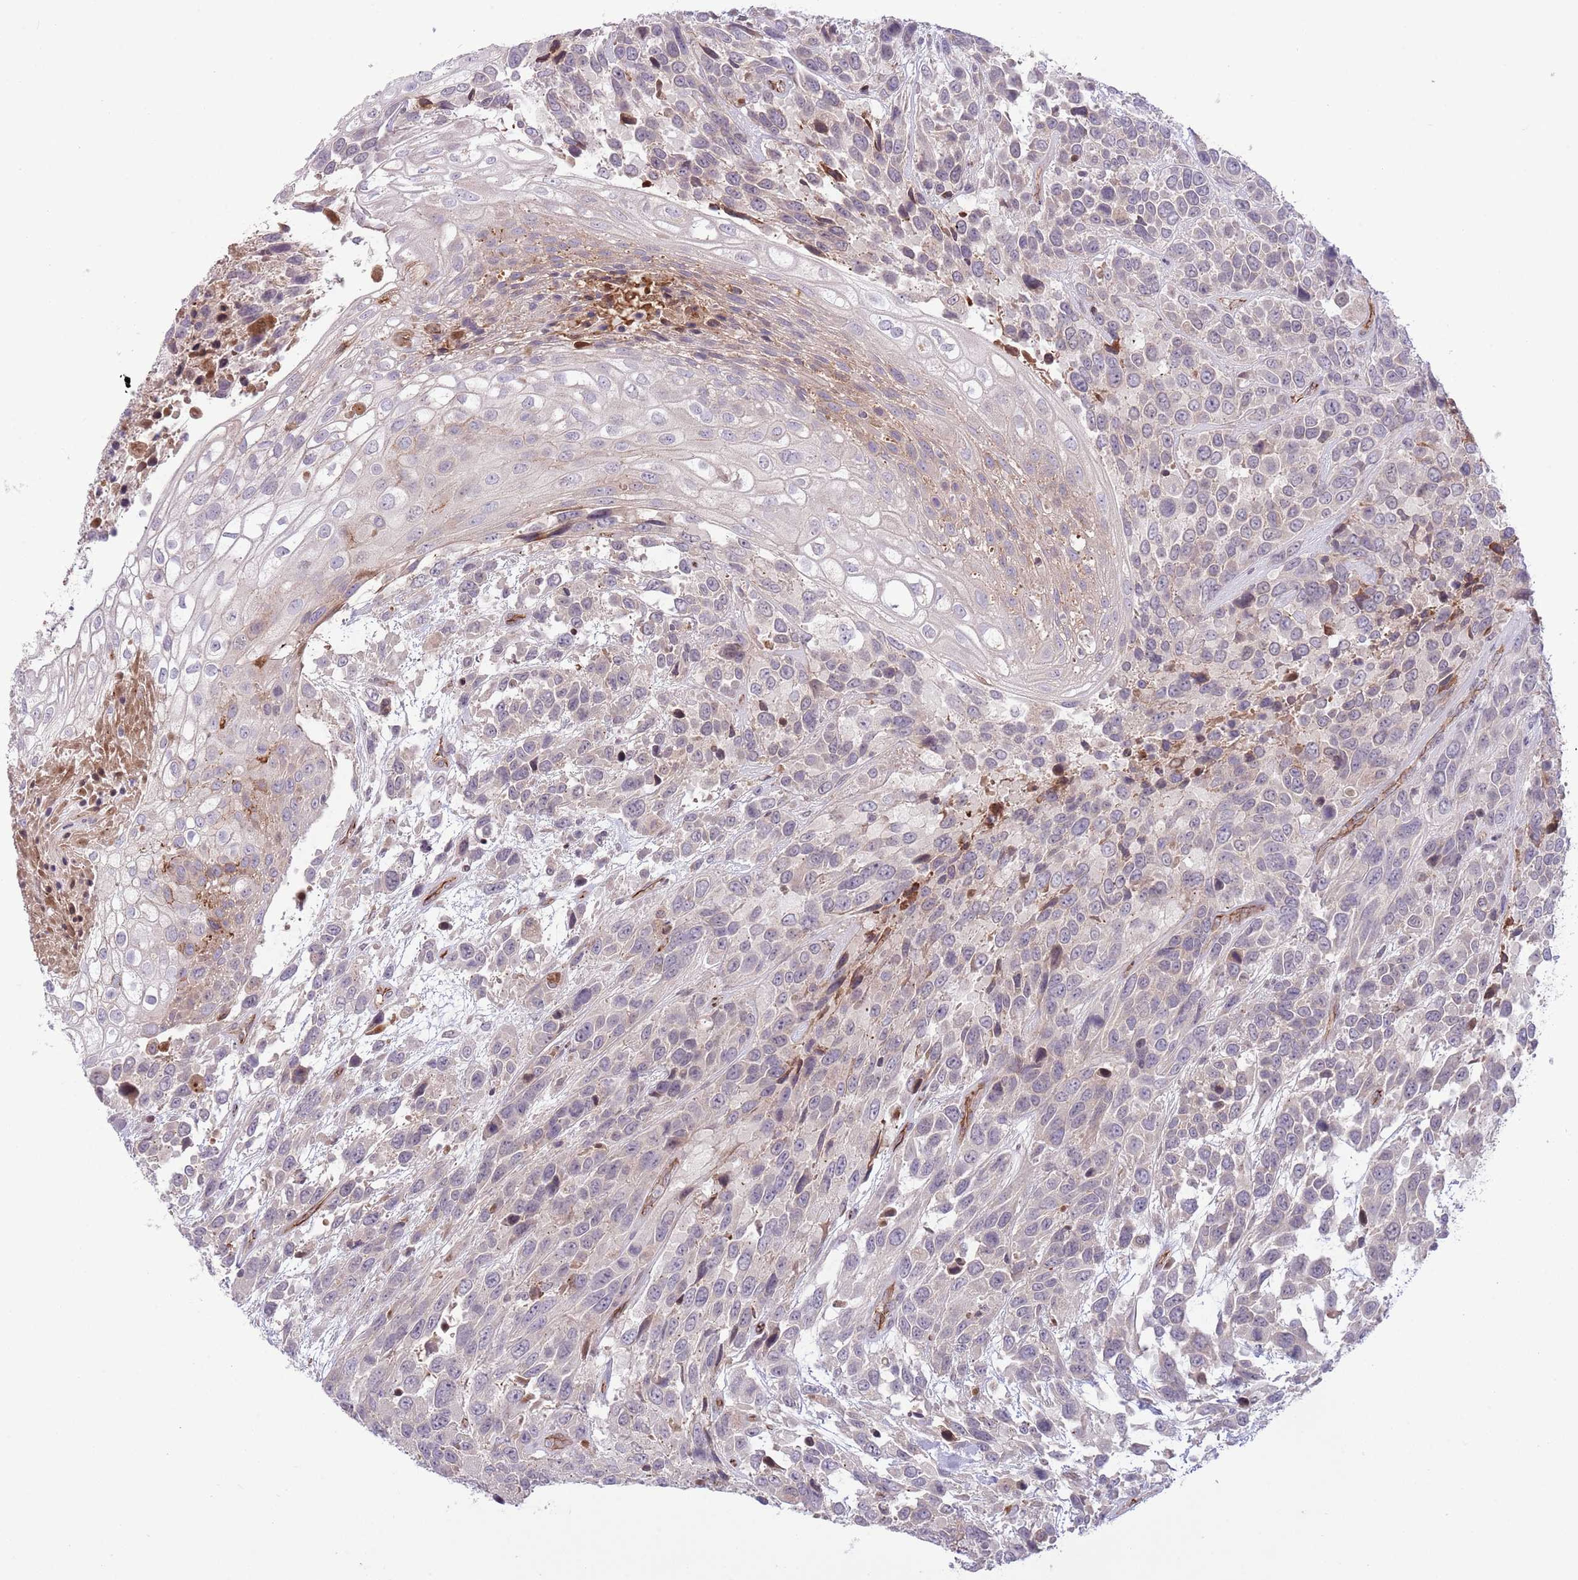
{"staining": {"intensity": "negative", "quantity": "none", "location": "none"}, "tissue": "urothelial cancer", "cell_type": "Tumor cells", "image_type": "cancer", "snomed": [{"axis": "morphology", "description": "Urothelial carcinoma, High grade"}, {"axis": "topography", "description": "Urinary bladder"}], "caption": "Tumor cells are negative for brown protein staining in urothelial carcinoma (high-grade).", "gene": "DPP10", "patient": {"sex": "female", "age": 70}}